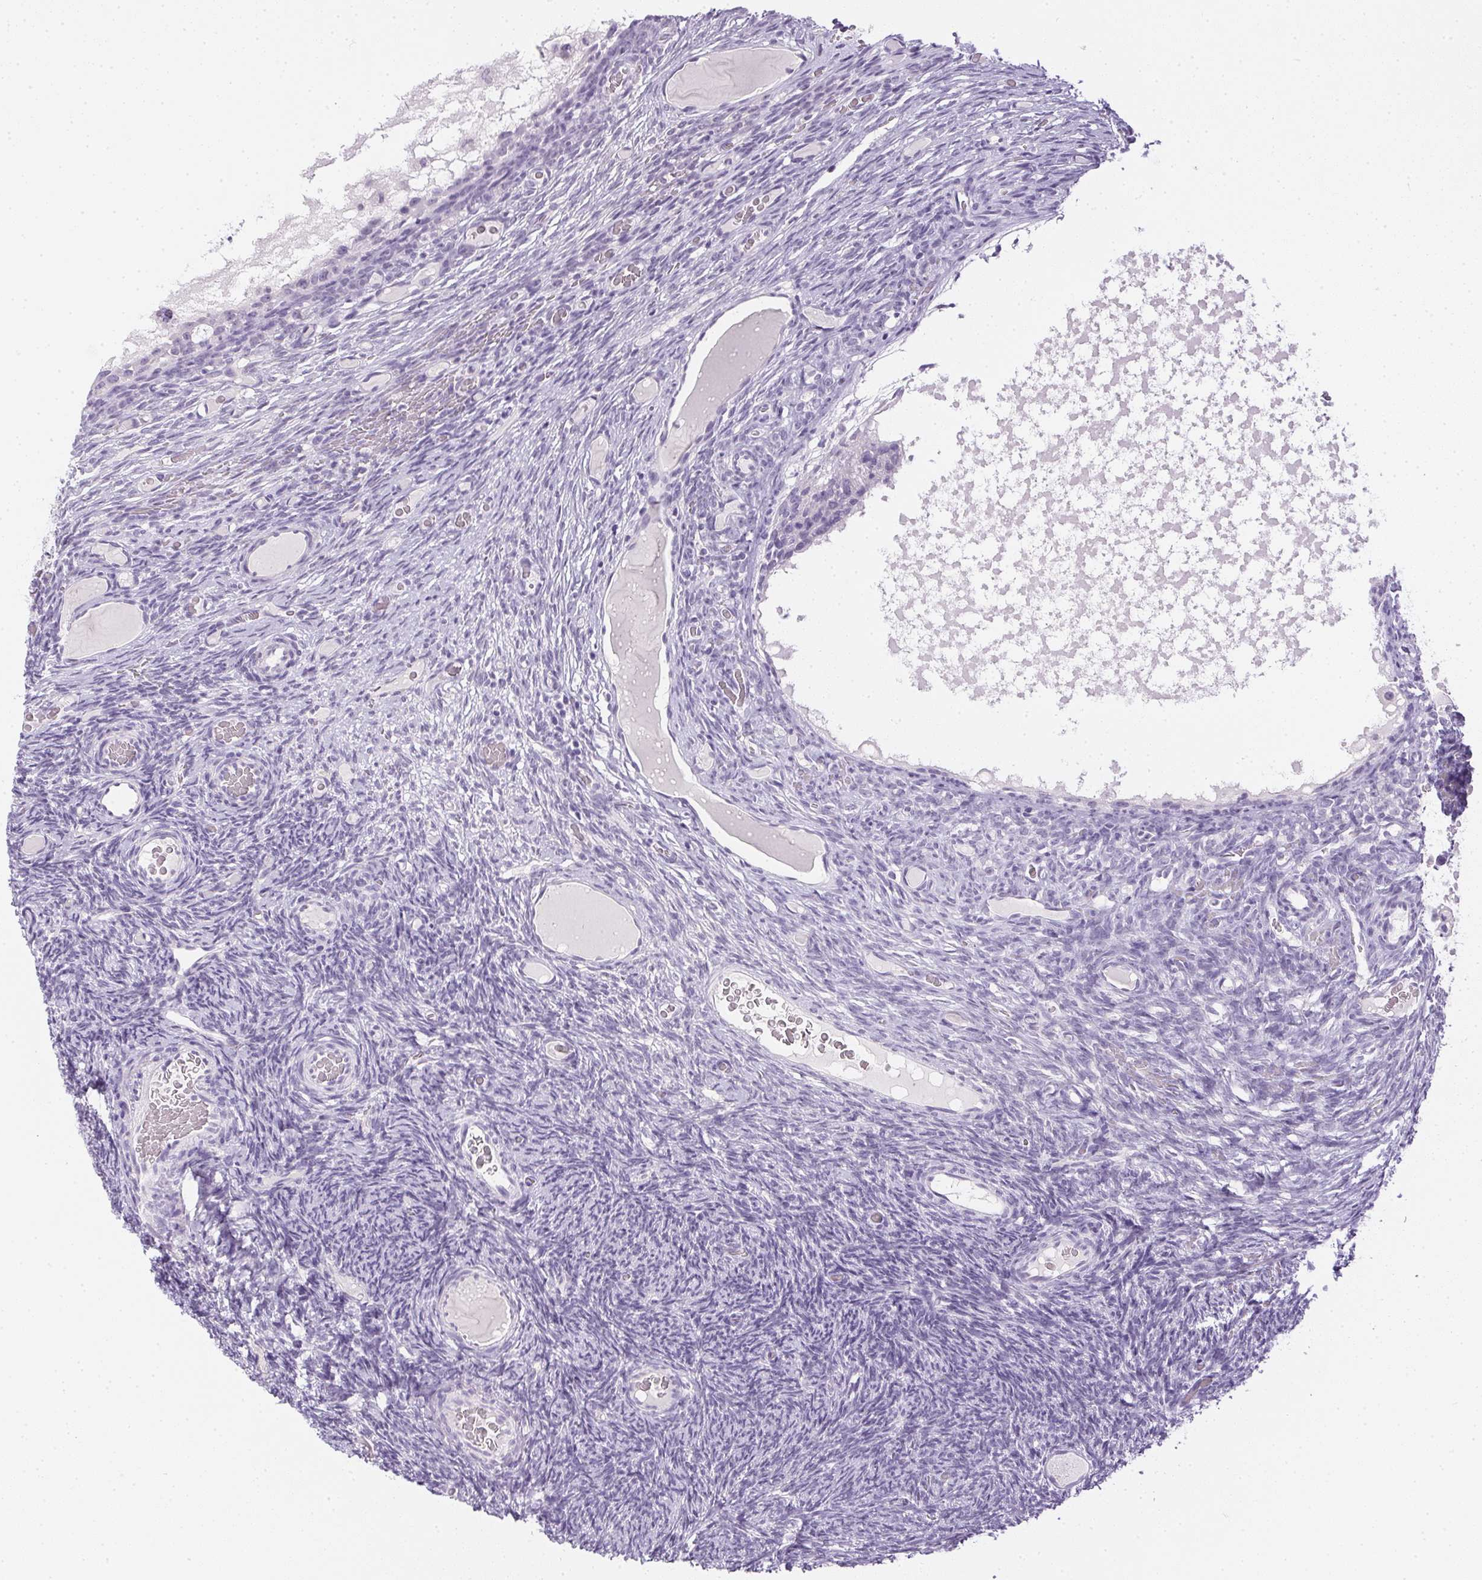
{"staining": {"intensity": "negative", "quantity": "none", "location": "none"}, "tissue": "ovary", "cell_type": "Ovarian stroma cells", "image_type": "normal", "snomed": [{"axis": "morphology", "description": "Normal tissue, NOS"}, {"axis": "topography", "description": "Ovary"}], "caption": "Immunohistochemistry (IHC) image of unremarkable ovary stained for a protein (brown), which shows no expression in ovarian stroma cells.", "gene": "PPY", "patient": {"sex": "female", "age": 34}}